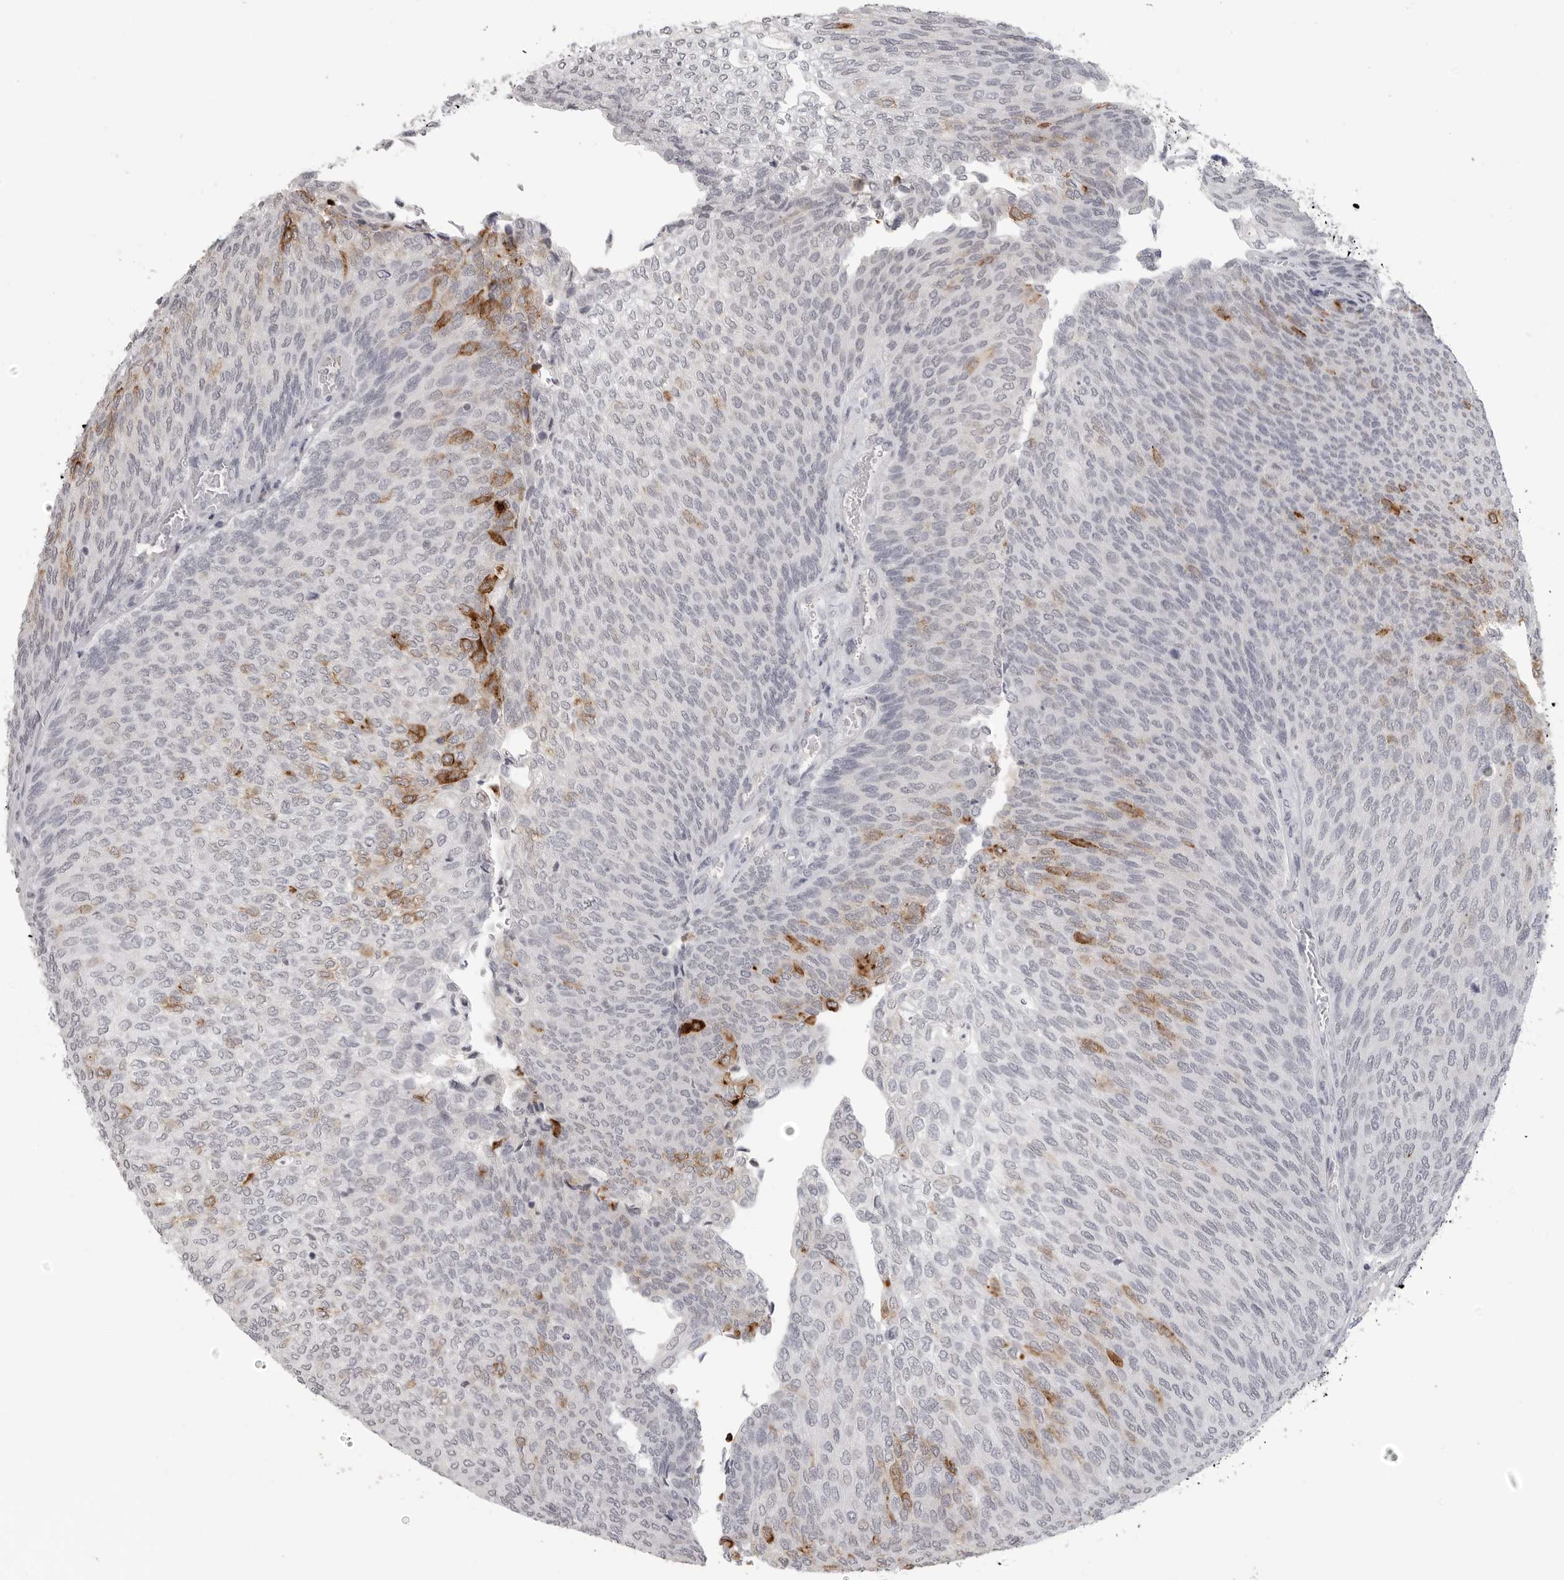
{"staining": {"intensity": "moderate", "quantity": "<25%", "location": "cytoplasmic/membranous"}, "tissue": "urothelial cancer", "cell_type": "Tumor cells", "image_type": "cancer", "snomed": [{"axis": "morphology", "description": "Urothelial carcinoma, Low grade"}, {"axis": "topography", "description": "Urinary bladder"}], "caption": "A high-resolution histopathology image shows immunohistochemistry (IHC) staining of urothelial cancer, which demonstrates moderate cytoplasmic/membranous staining in about <25% of tumor cells. The staining was performed using DAB, with brown indicating positive protein expression. Nuclei are stained blue with hematoxylin.", "gene": "PRSS1", "patient": {"sex": "female", "age": 79}}